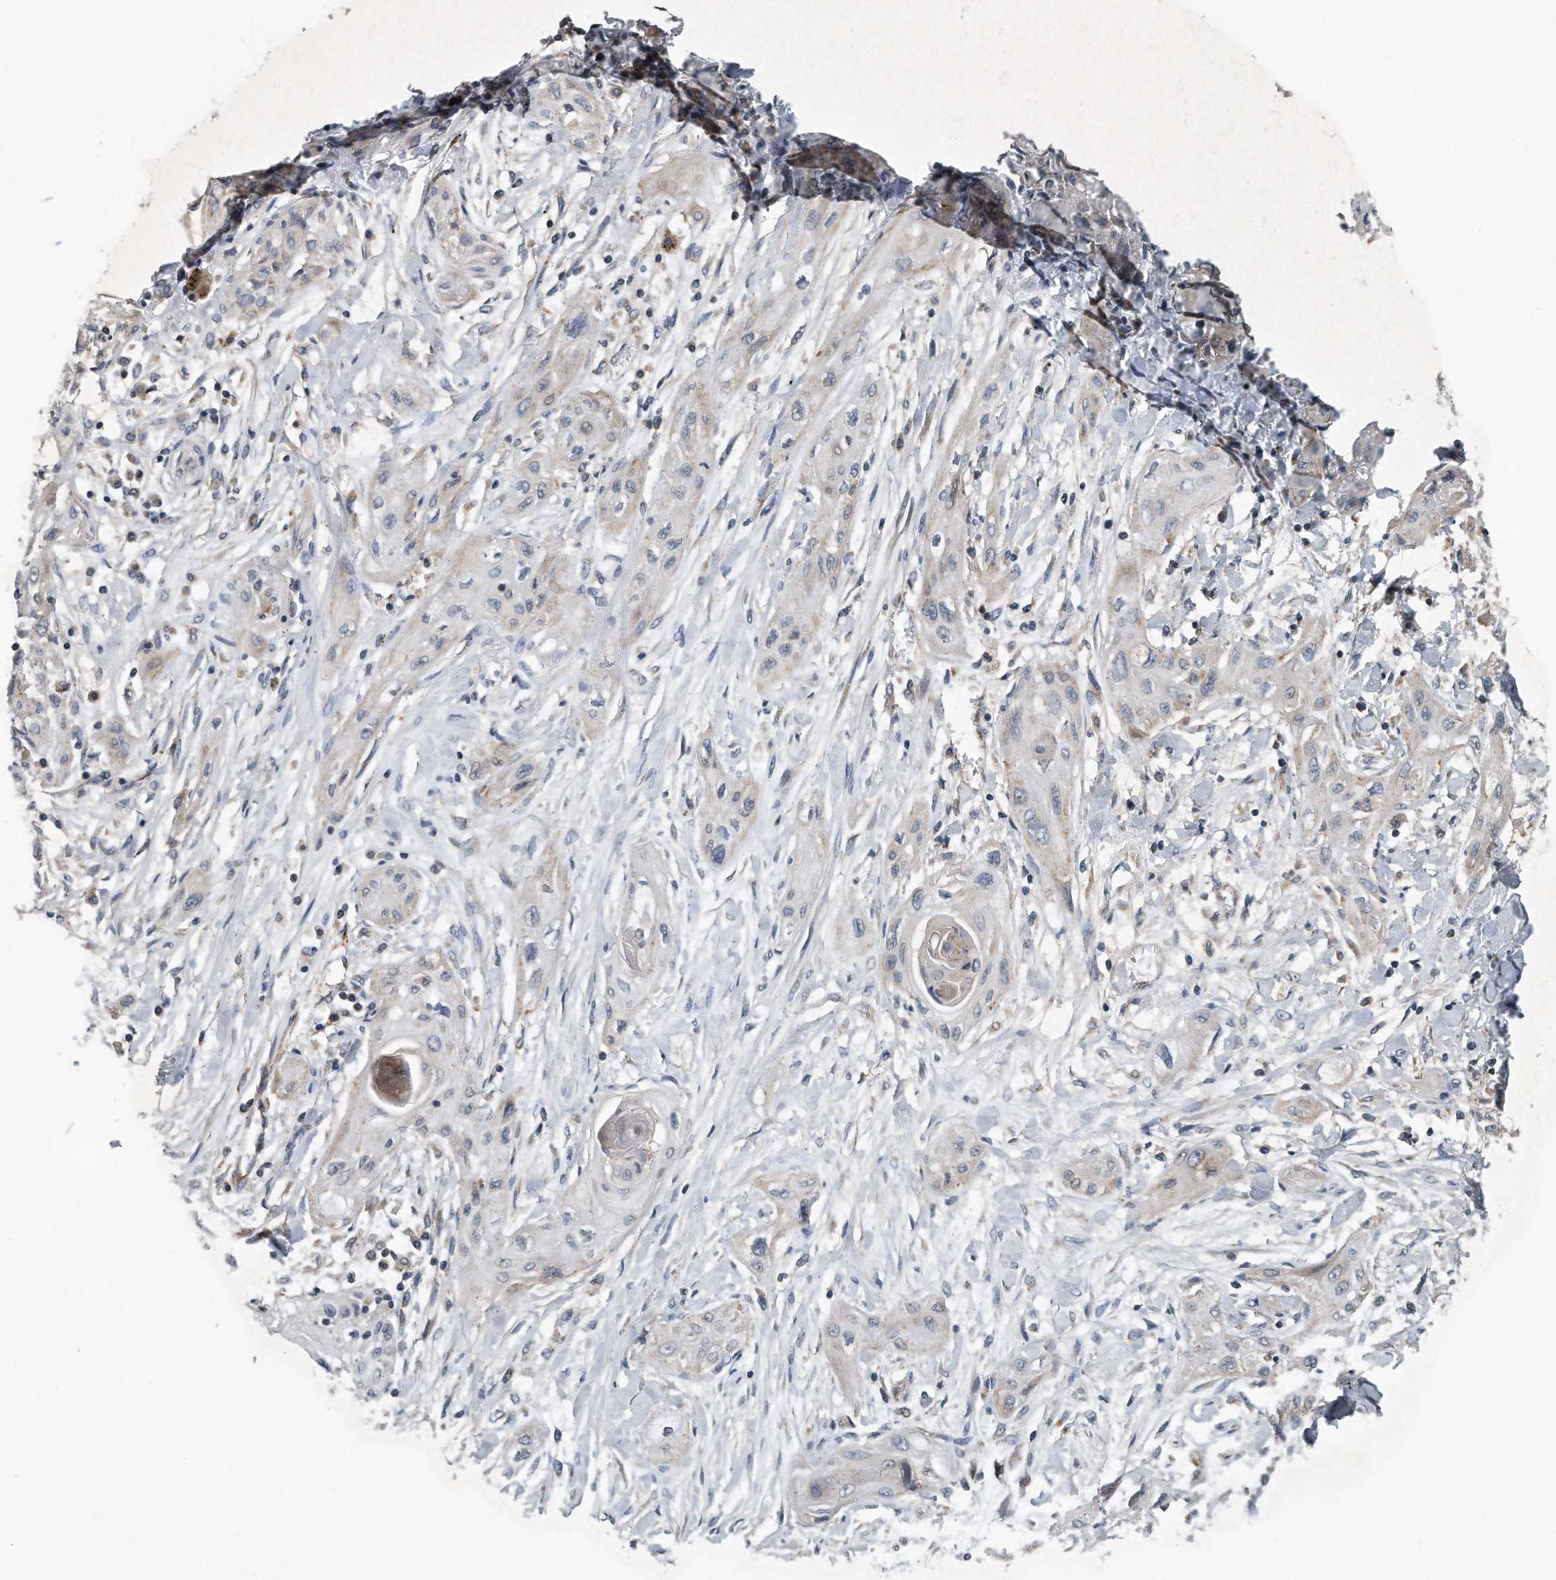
{"staining": {"intensity": "negative", "quantity": "none", "location": "none"}, "tissue": "lung cancer", "cell_type": "Tumor cells", "image_type": "cancer", "snomed": [{"axis": "morphology", "description": "Squamous cell carcinoma, NOS"}, {"axis": "topography", "description": "Lung"}], "caption": "Immunohistochemistry of human lung squamous cell carcinoma demonstrates no staining in tumor cells.", "gene": "LYRM4", "patient": {"sex": "female", "age": 47}}